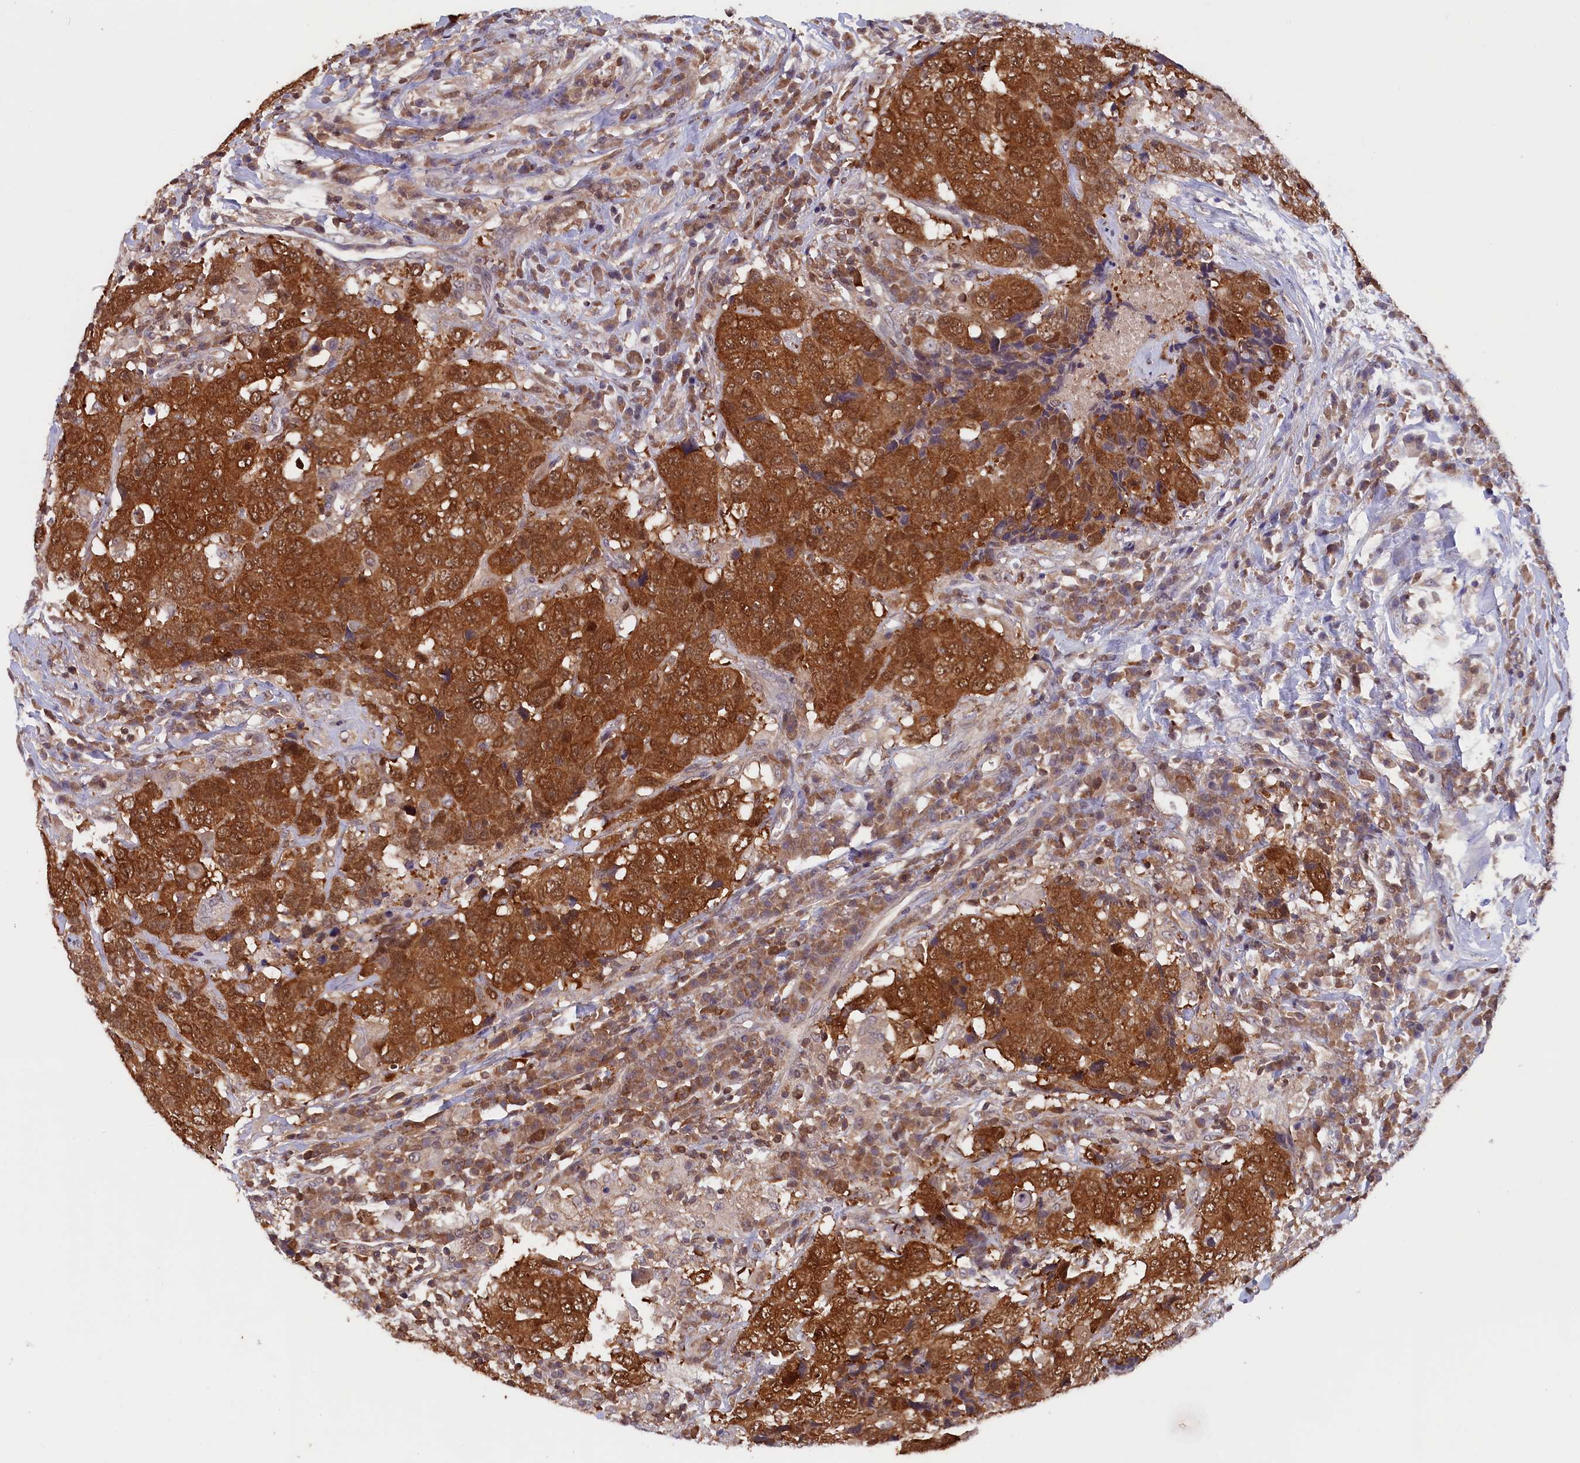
{"staining": {"intensity": "strong", "quantity": ">75%", "location": "cytoplasmic/membranous,nuclear"}, "tissue": "head and neck cancer", "cell_type": "Tumor cells", "image_type": "cancer", "snomed": [{"axis": "morphology", "description": "Squamous cell carcinoma, NOS"}, {"axis": "topography", "description": "Head-Neck"}], "caption": "Brown immunohistochemical staining in head and neck squamous cell carcinoma exhibits strong cytoplasmic/membranous and nuclear staining in approximately >75% of tumor cells.", "gene": "JPT2", "patient": {"sex": "male", "age": 66}}